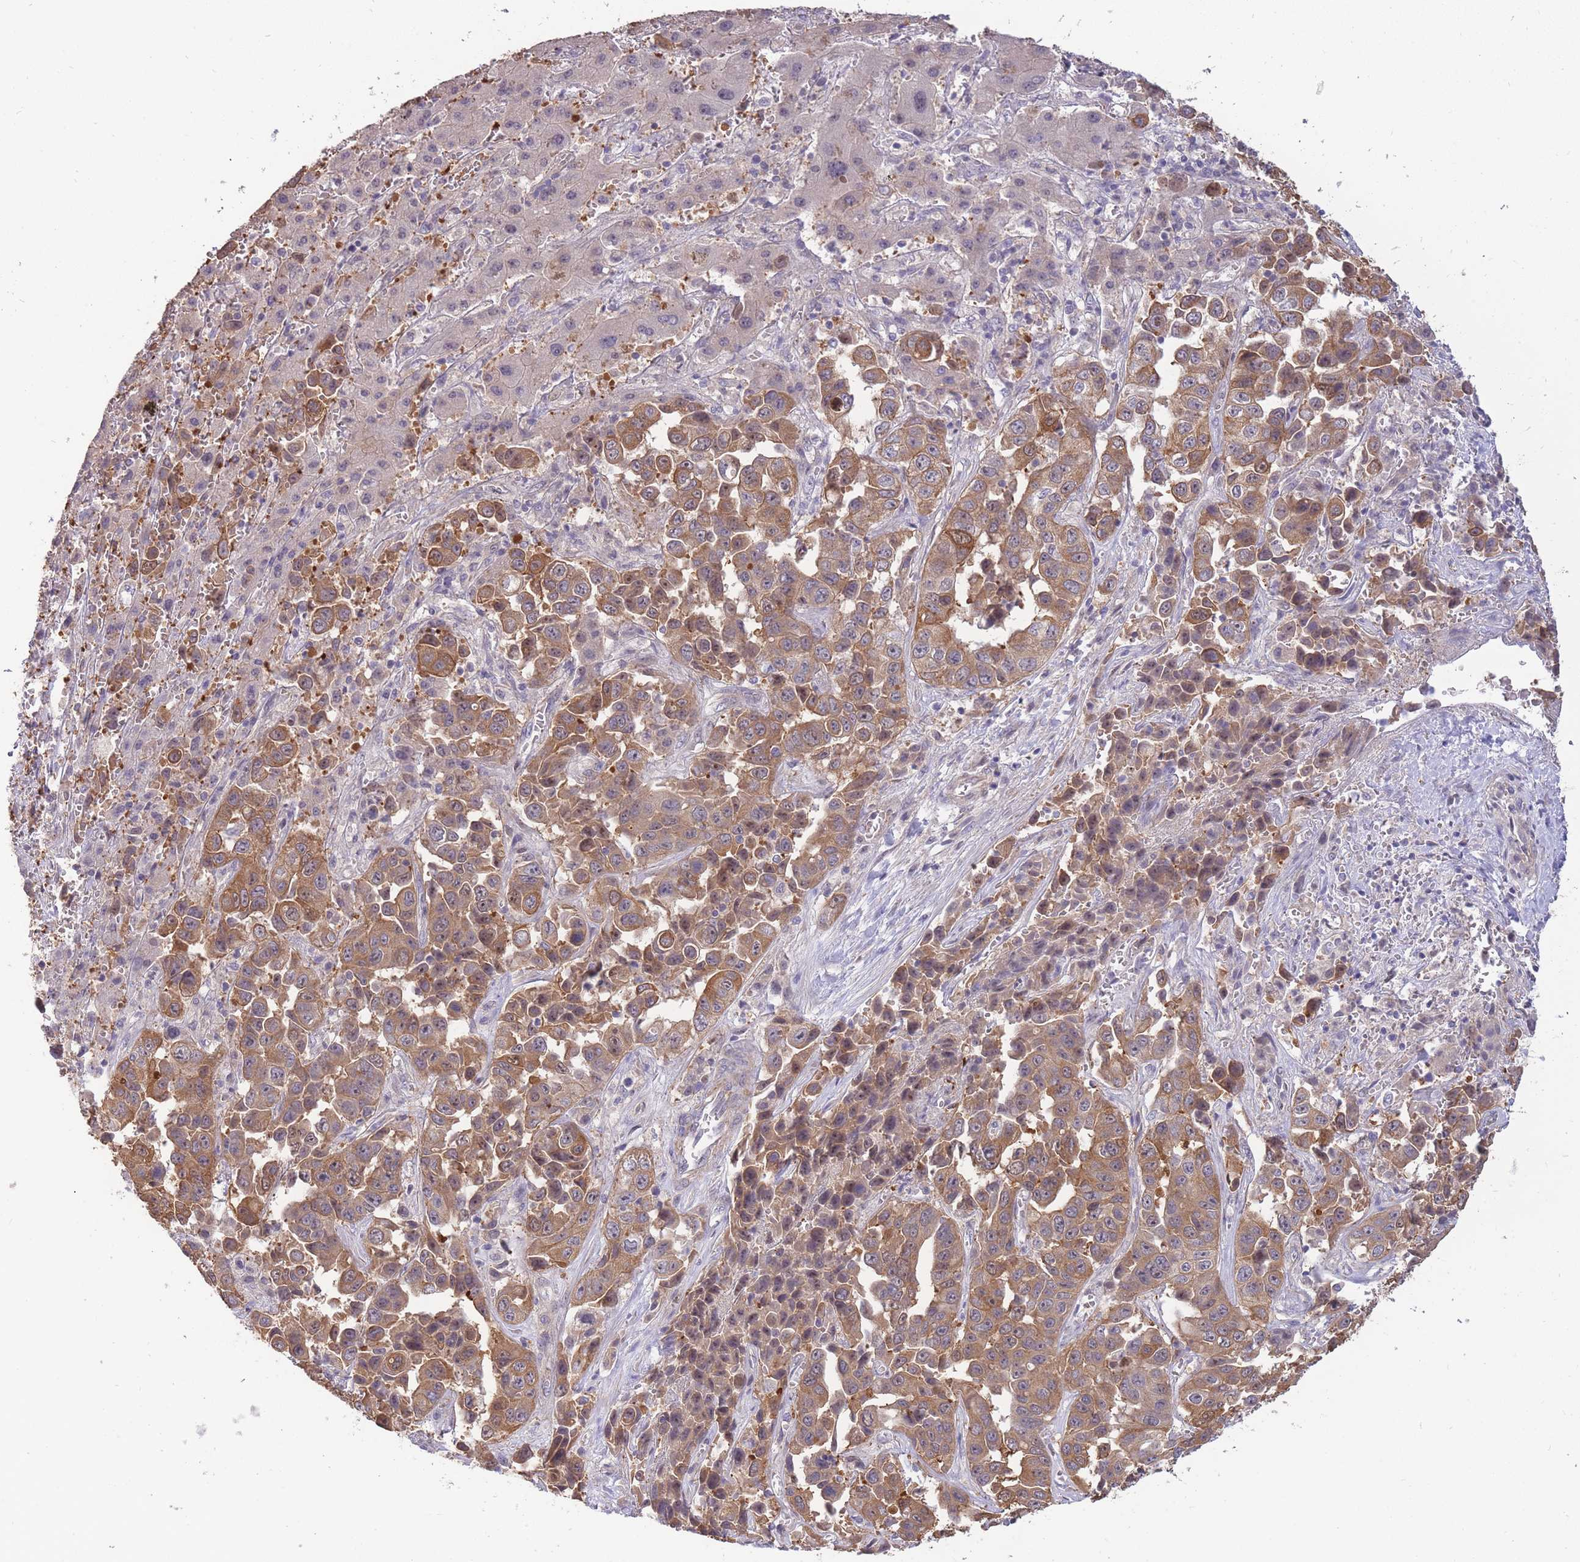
{"staining": {"intensity": "moderate", "quantity": ">75%", "location": "cytoplasmic/membranous"}, "tissue": "liver cancer", "cell_type": "Tumor cells", "image_type": "cancer", "snomed": [{"axis": "morphology", "description": "Cholangiocarcinoma"}, {"axis": "topography", "description": "Liver"}], "caption": "Tumor cells reveal medium levels of moderate cytoplasmic/membranous staining in approximately >75% of cells in human liver cholangiocarcinoma. (DAB = brown stain, brightfield microscopy at high magnification).", "gene": "SMC6", "patient": {"sex": "female", "age": 52}}